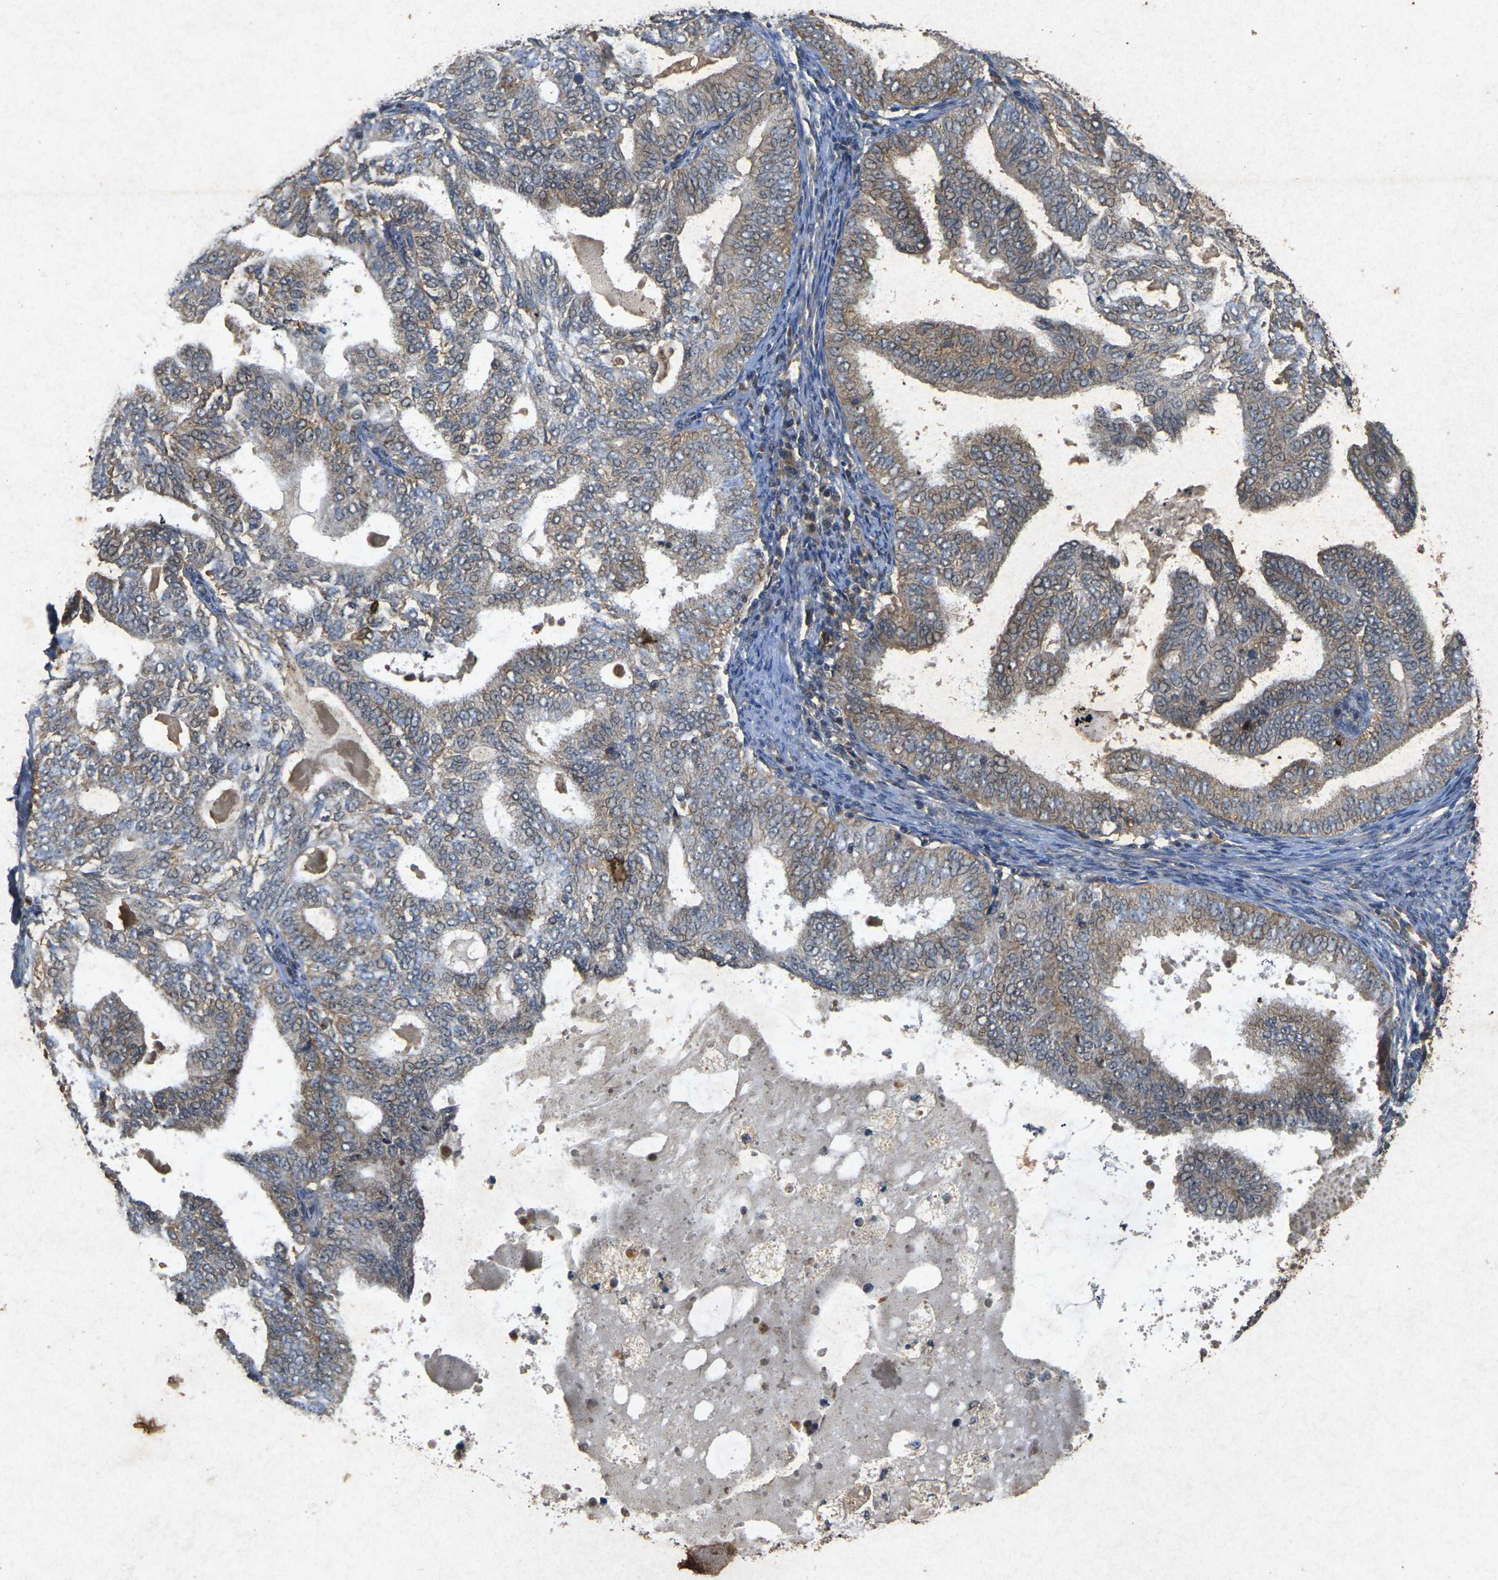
{"staining": {"intensity": "moderate", "quantity": "25%-75%", "location": "cytoplasmic/membranous"}, "tissue": "endometrial cancer", "cell_type": "Tumor cells", "image_type": "cancer", "snomed": [{"axis": "morphology", "description": "Adenocarcinoma, NOS"}, {"axis": "topography", "description": "Endometrium"}], "caption": "IHC photomicrograph of neoplastic tissue: human endometrial adenocarcinoma stained using IHC displays medium levels of moderate protein expression localized specifically in the cytoplasmic/membranous of tumor cells, appearing as a cytoplasmic/membranous brown color.", "gene": "ERN1", "patient": {"sex": "female", "age": 58}}